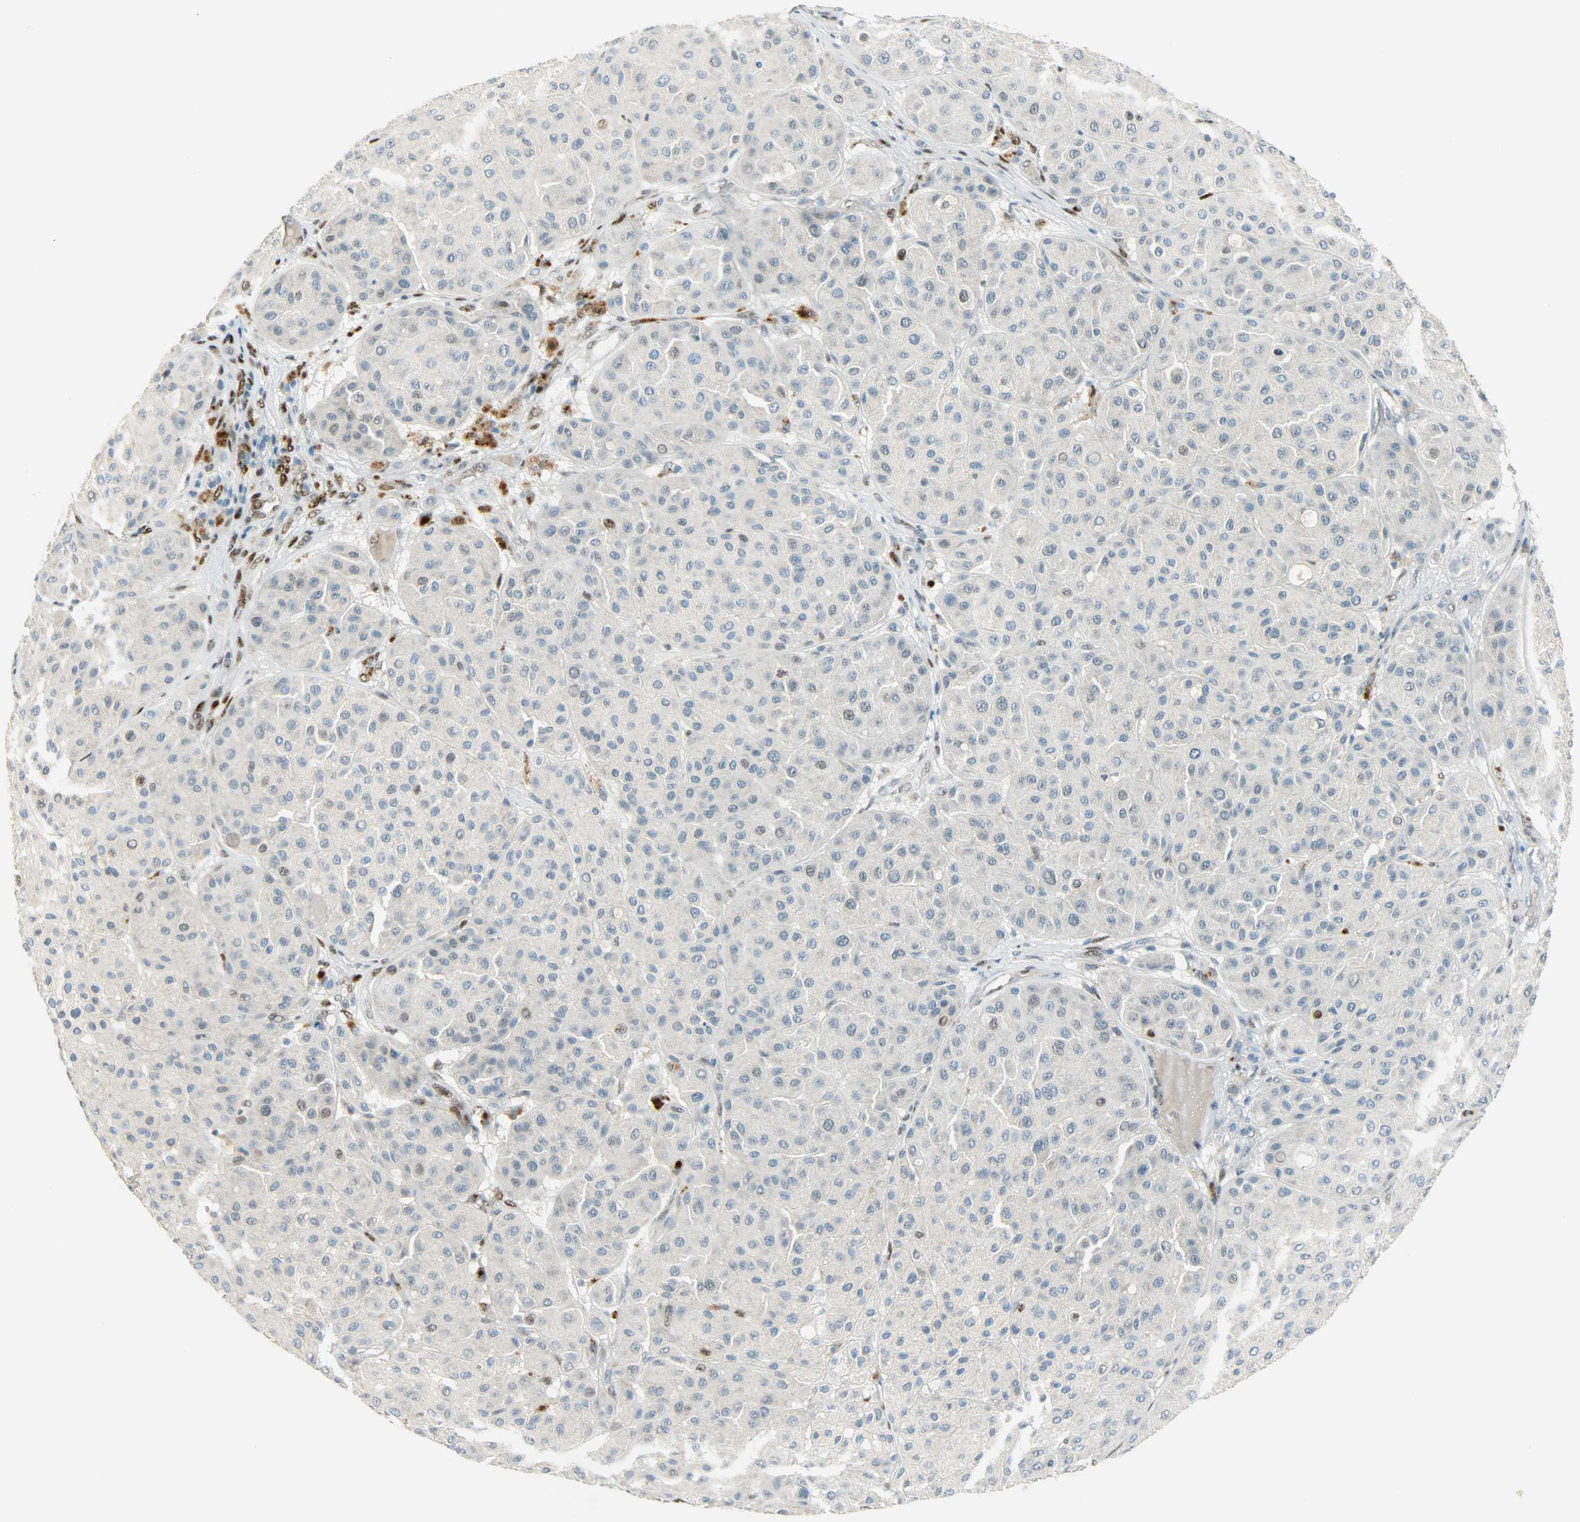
{"staining": {"intensity": "negative", "quantity": "none", "location": "none"}, "tissue": "melanoma", "cell_type": "Tumor cells", "image_type": "cancer", "snomed": [{"axis": "morphology", "description": "Normal tissue, NOS"}, {"axis": "morphology", "description": "Malignant melanoma, Metastatic site"}, {"axis": "topography", "description": "Skin"}], "caption": "This is an immunohistochemistry (IHC) image of human malignant melanoma (metastatic site). There is no positivity in tumor cells.", "gene": "JUNB", "patient": {"sex": "male", "age": 41}}